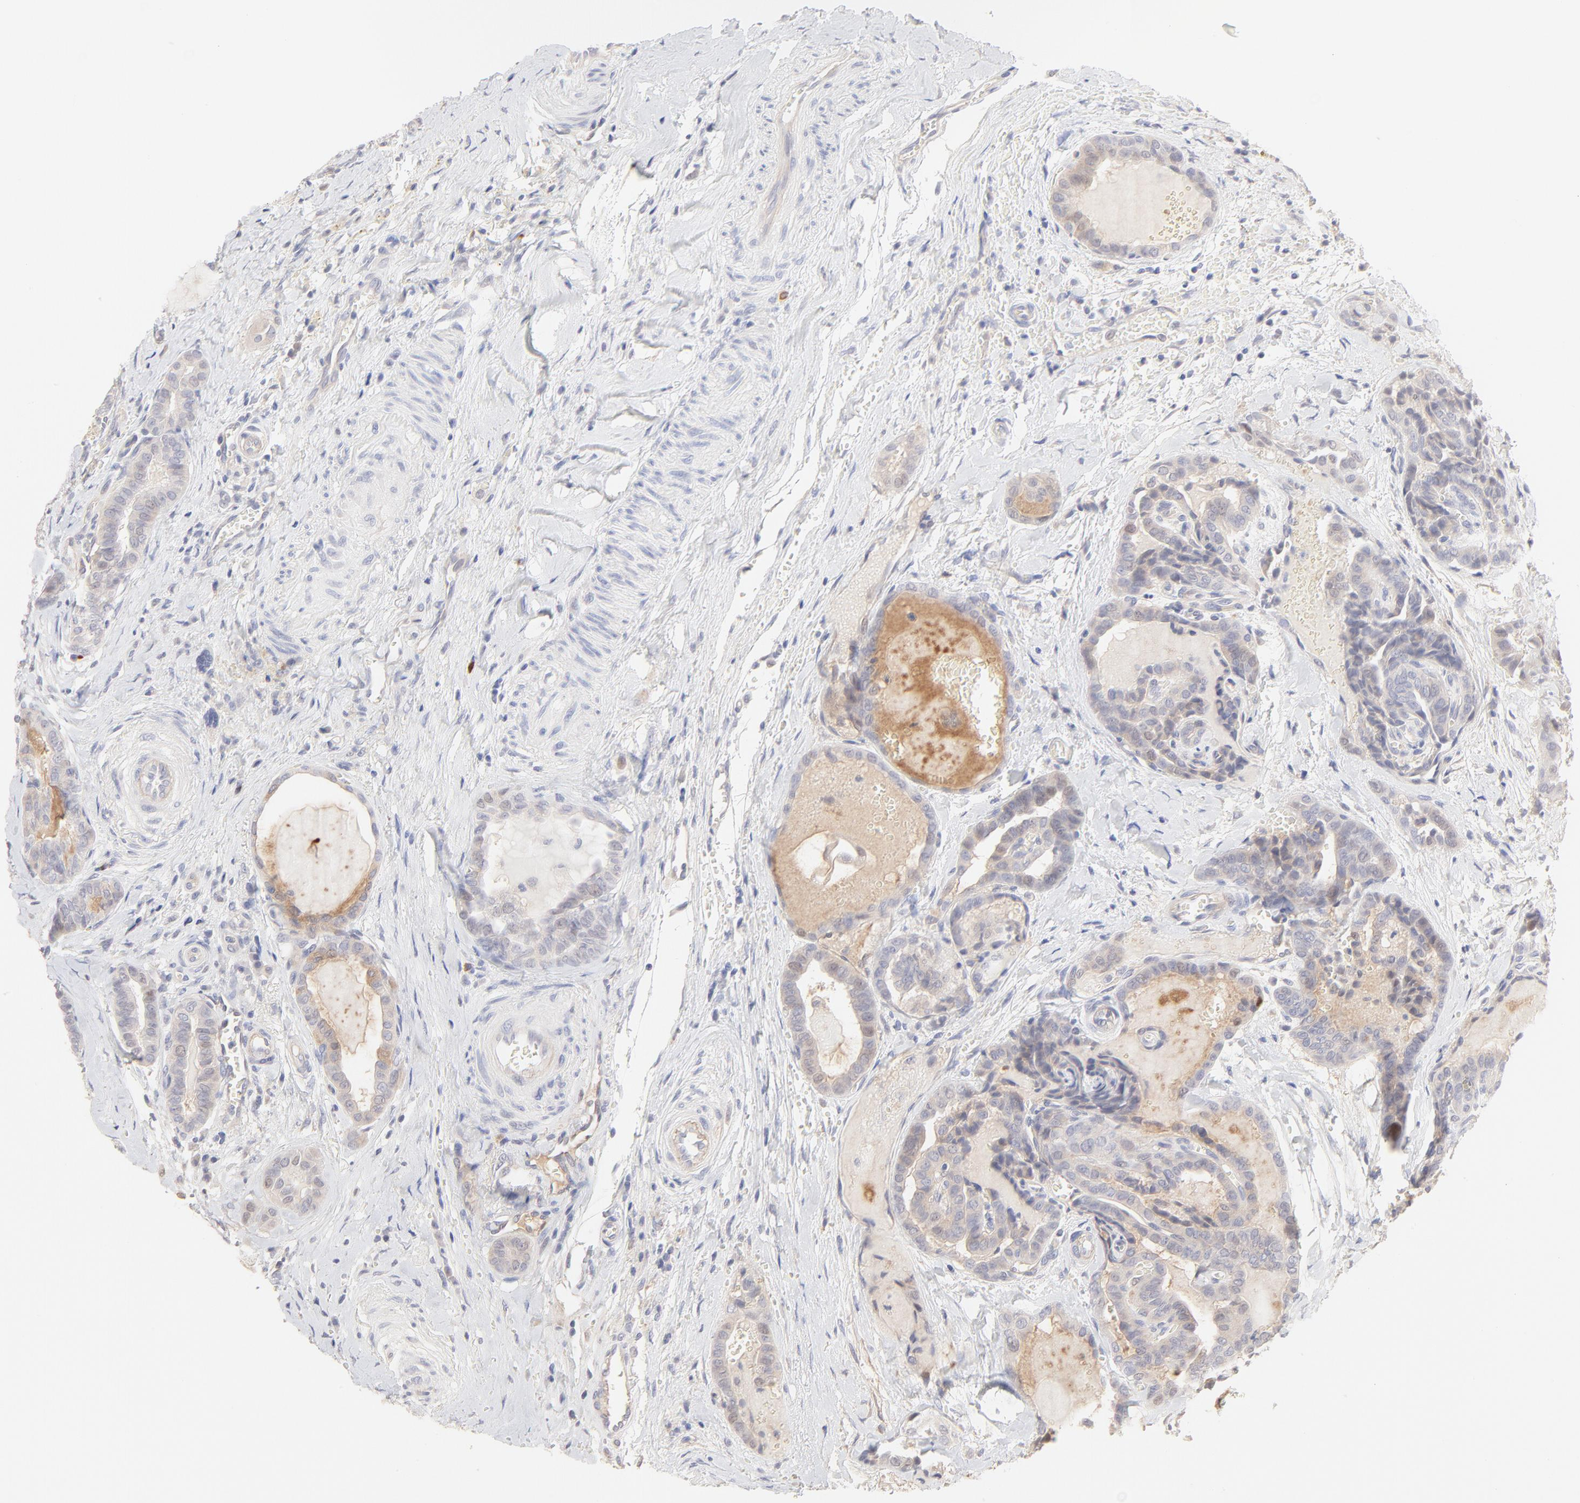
{"staining": {"intensity": "weak", "quantity": "<25%", "location": "cytoplasmic/membranous"}, "tissue": "thyroid cancer", "cell_type": "Tumor cells", "image_type": "cancer", "snomed": [{"axis": "morphology", "description": "Carcinoma, NOS"}, {"axis": "topography", "description": "Thyroid gland"}], "caption": "High power microscopy image of an immunohistochemistry (IHC) micrograph of thyroid carcinoma, revealing no significant staining in tumor cells. (DAB IHC visualized using brightfield microscopy, high magnification).", "gene": "ELF3", "patient": {"sex": "female", "age": 91}}